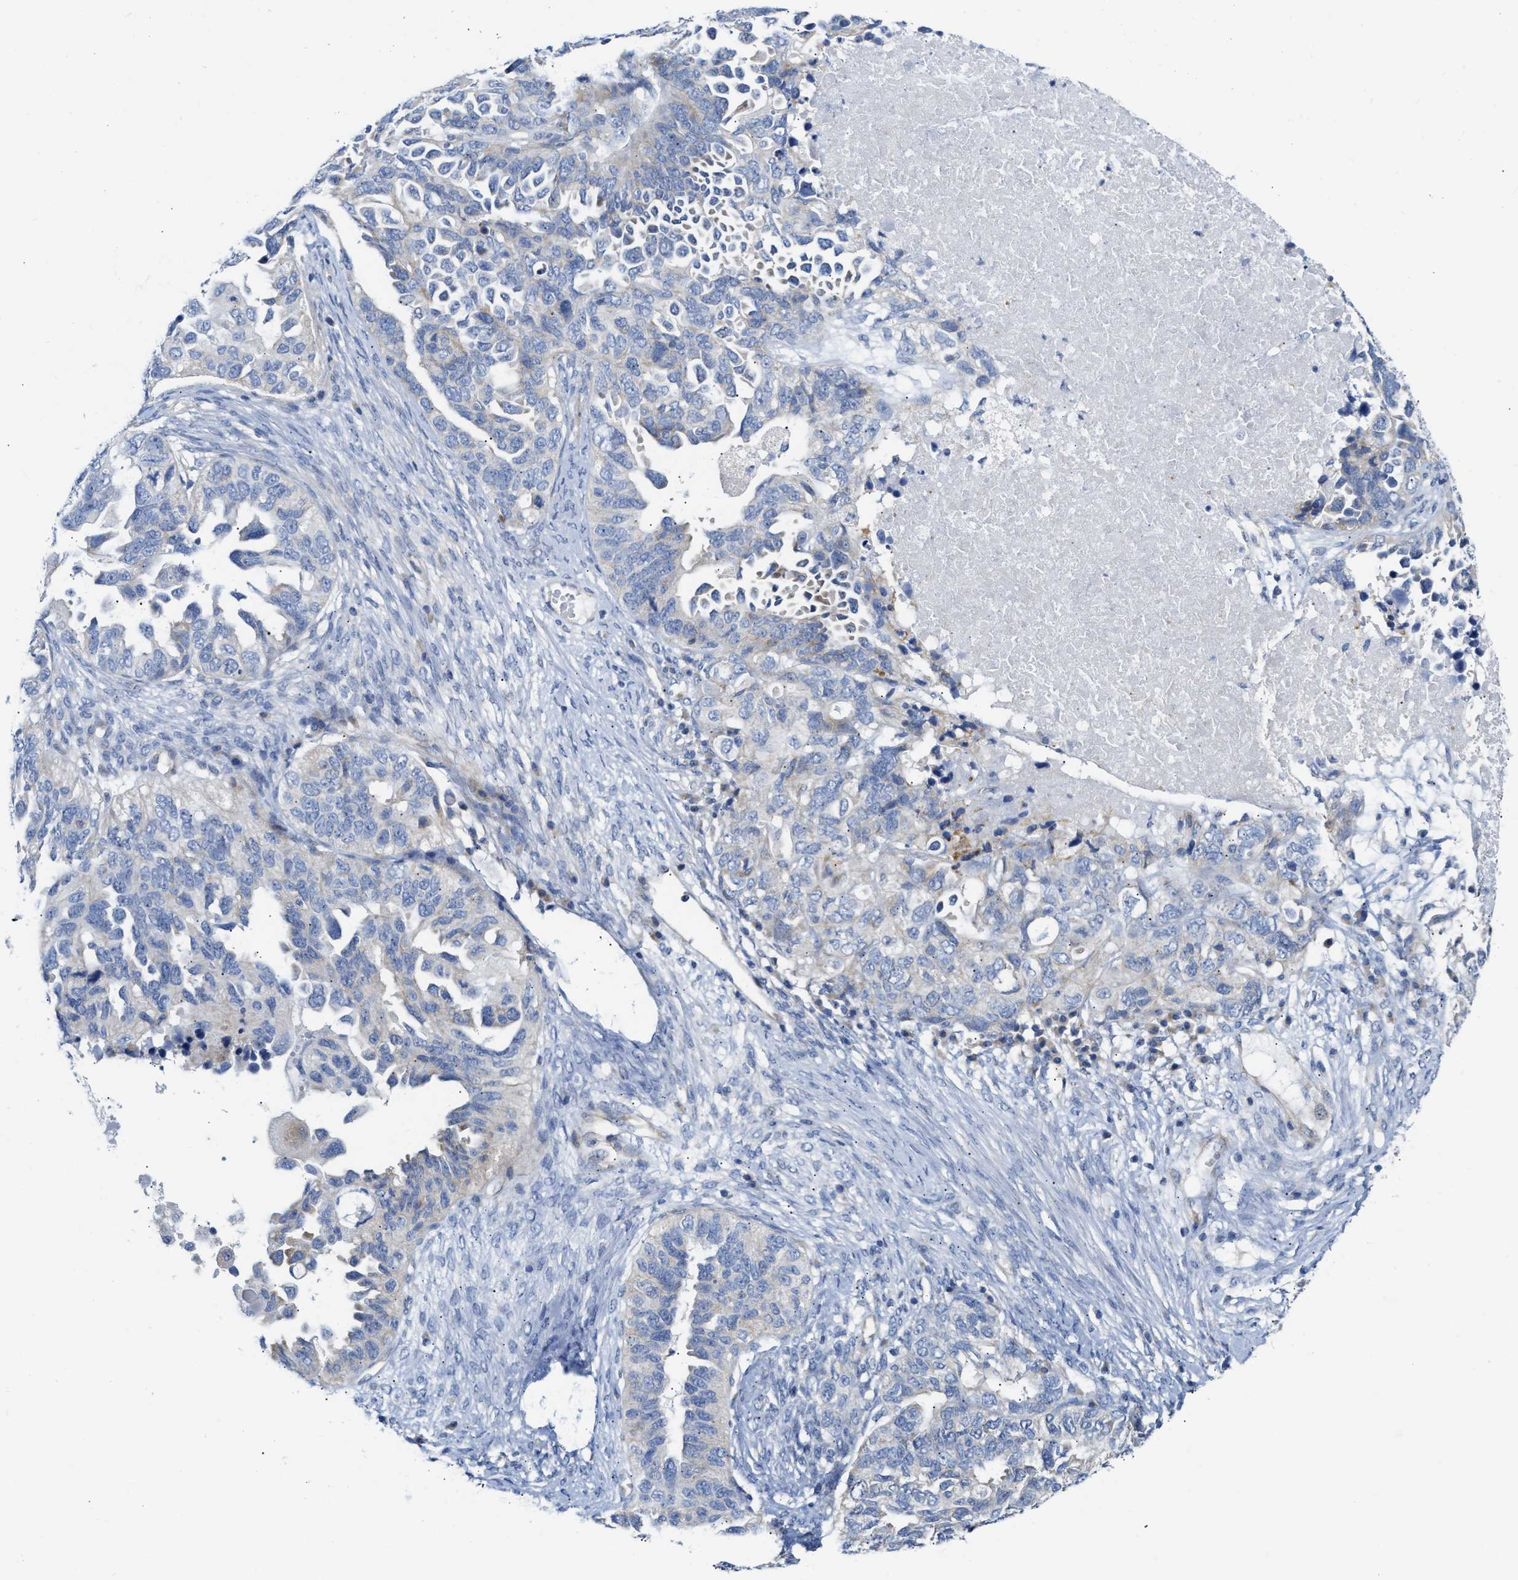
{"staining": {"intensity": "negative", "quantity": "none", "location": "none"}, "tissue": "ovarian cancer", "cell_type": "Tumor cells", "image_type": "cancer", "snomed": [{"axis": "morphology", "description": "Cystadenocarcinoma, serous, NOS"}, {"axis": "topography", "description": "Ovary"}], "caption": "Histopathology image shows no significant protein expression in tumor cells of ovarian cancer. The staining is performed using DAB (3,3'-diaminobenzidine) brown chromogen with nuclei counter-stained in using hematoxylin.", "gene": "FHL1", "patient": {"sex": "female", "age": 82}}